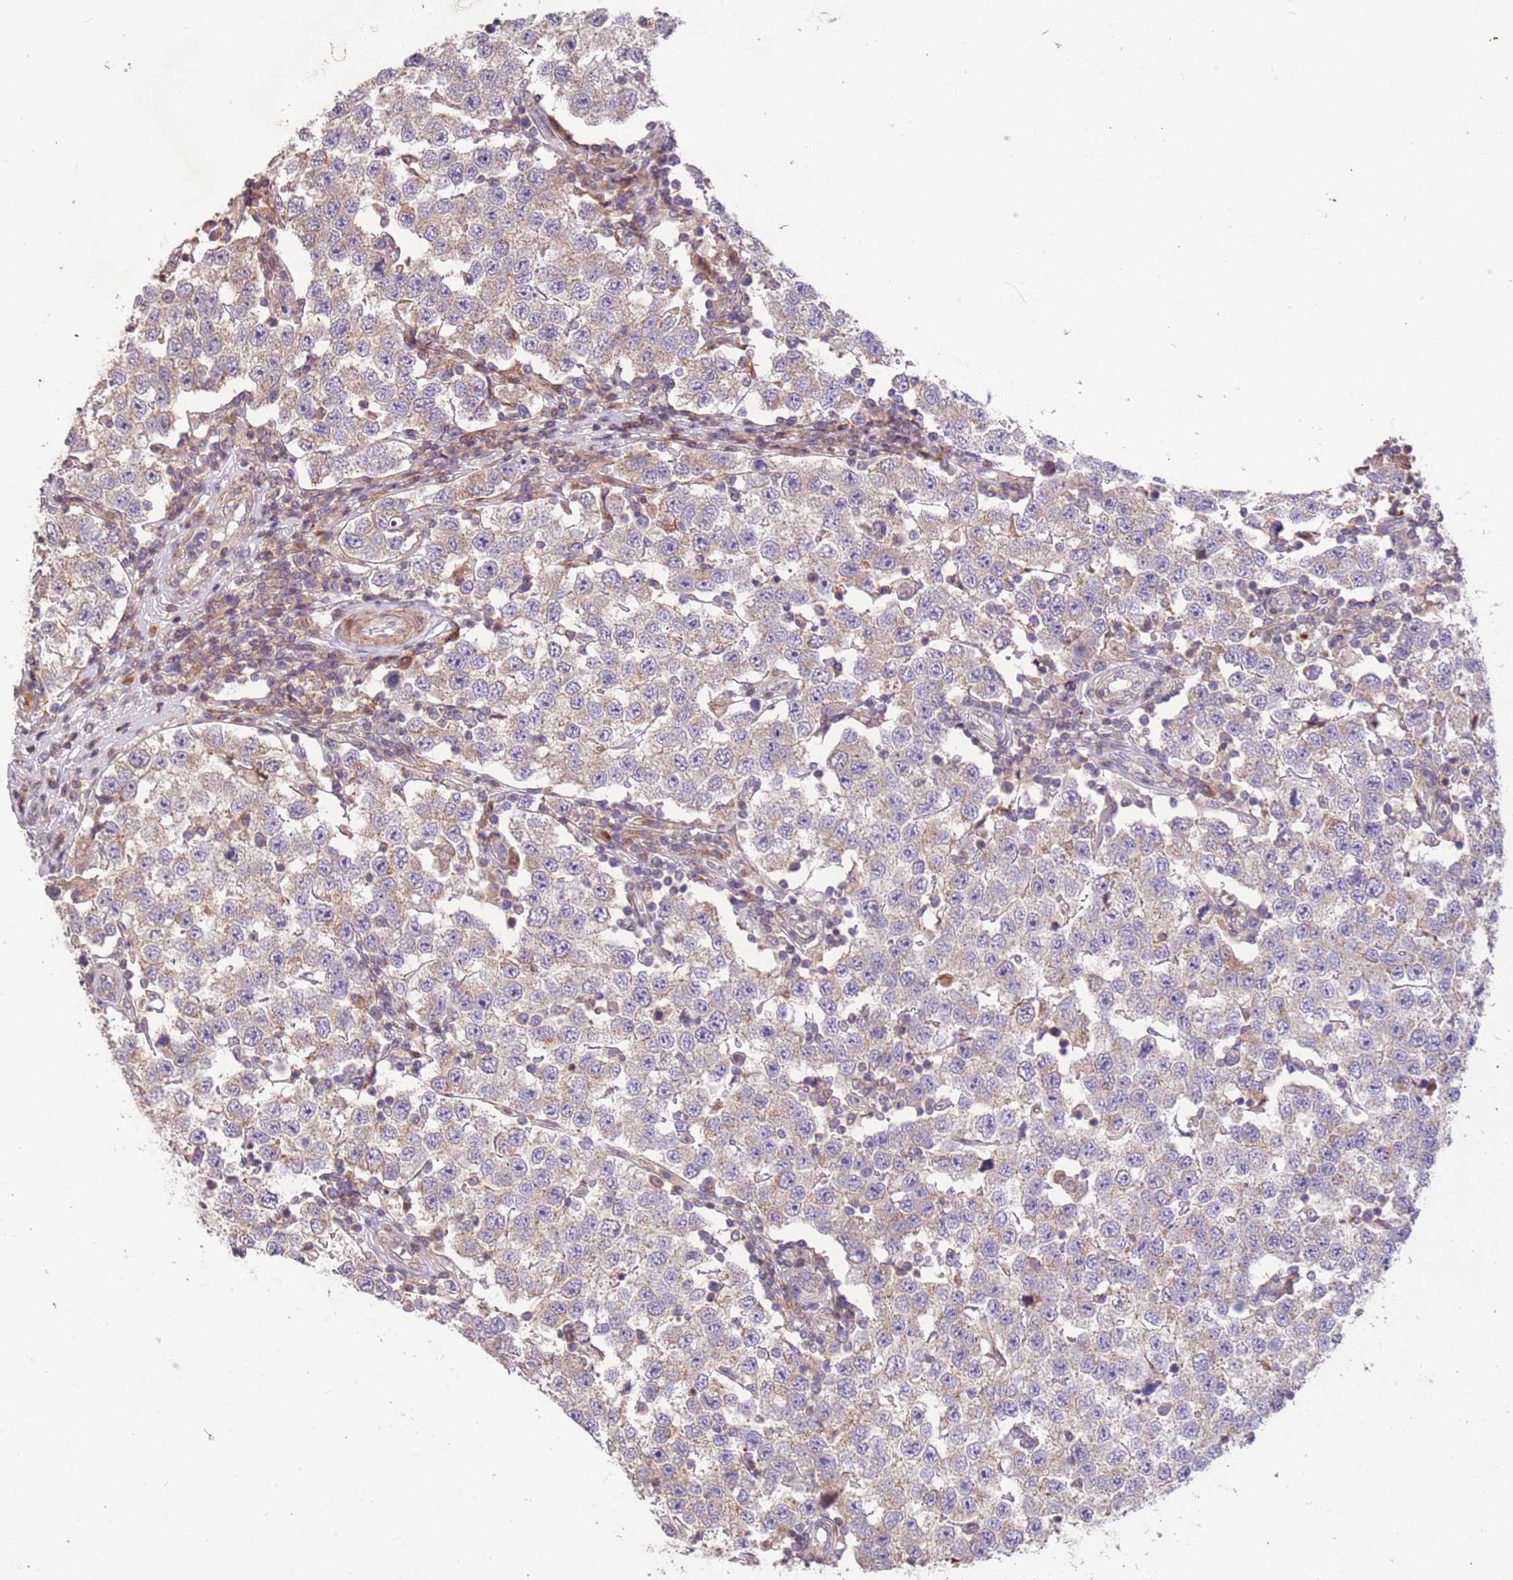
{"staining": {"intensity": "weak", "quantity": "25%-75%", "location": "cytoplasmic/membranous"}, "tissue": "testis cancer", "cell_type": "Tumor cells", "image_type": "cancer", "snomed": [{"axis": "morphology", "description": "Seminoma, NOS"}, {"axis": "topography", "description": "Testis"}], "caption": "Approximately 25%-75% of tumor cells in testis cancer demonstrate weak cytoplasmic/membranous protein positivity as visualized by brown immunohistochemical staining.", "gene": "SLC16A4", "patient": {"sex": "male", "age": 34}}